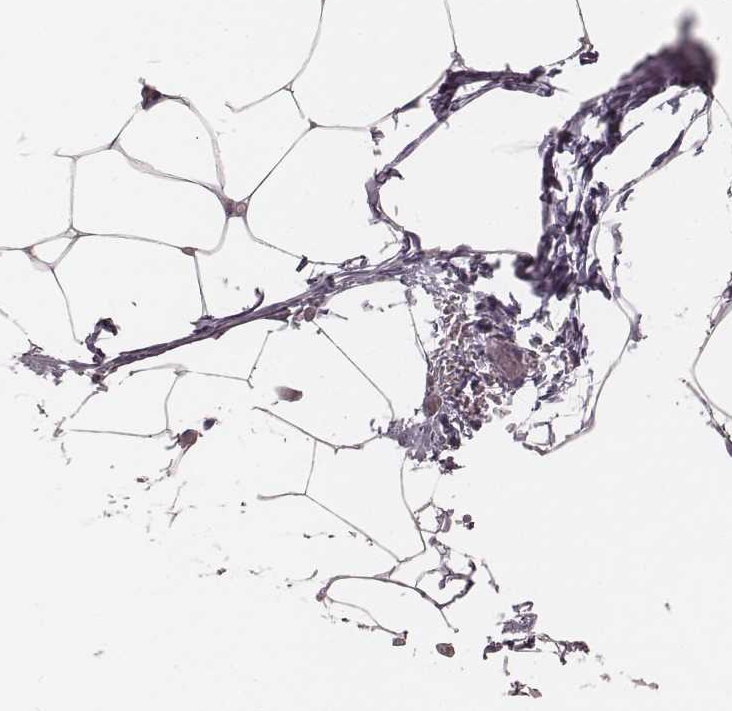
{"staining": {"intensity": "negative", "quantity": "none", "location": "none"}, "tissue": "adipose tissue", "cell_type": "Adipocytes", "image_type": "normal", "snomed": [{"axis": "morphology", "description": "Normal tissue, NOS"}, {"axis": "topography", "description": "Adipose tissue"}], "caption": "Immunohistochemistry image of normal human adipose tissue stained for a protein (brown), which exhibits no expression in adipocytes.", "gene": "LY6K", "patient": {"sex": "male", "age": 57}}